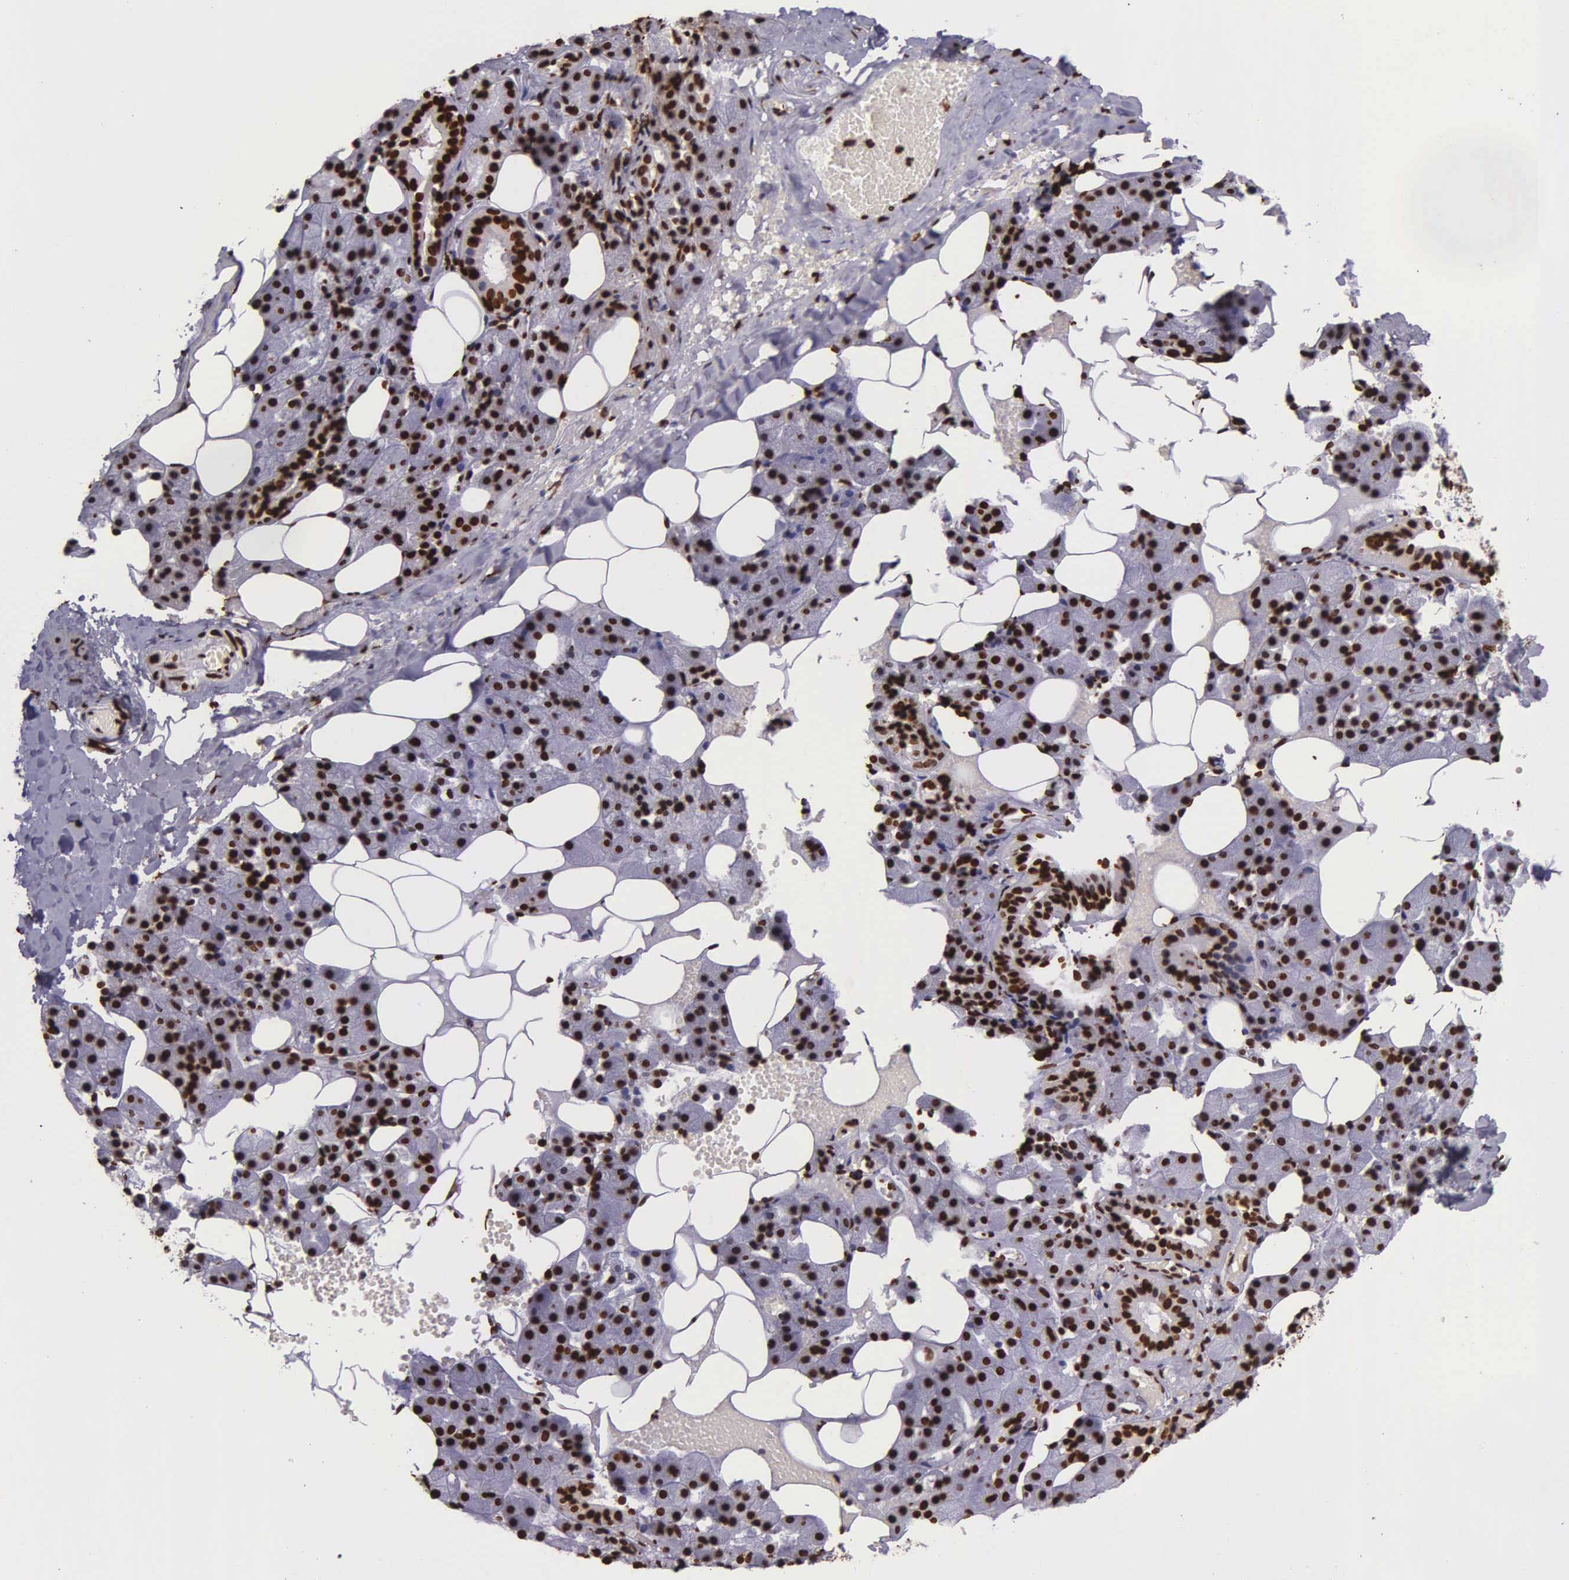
{"staining": {"intensity": "strong", "quantity": ">75%", "location": "nuclear"}, "tissue": "salivary gland", "cell_type": "Glandular cells", "image_type": "normal", "snomed": [{"axis": "morphology", "description": "Normal tissue, NOS"}, {"axis": "topography", "description": "Salivary gland"}], "caption": "Protein staining of normal salivary gland shows strong nuclear positivity in approximately >75% of glandular cells.", "gene": "H1", "patient": {"sex": "female", "age": 55}}